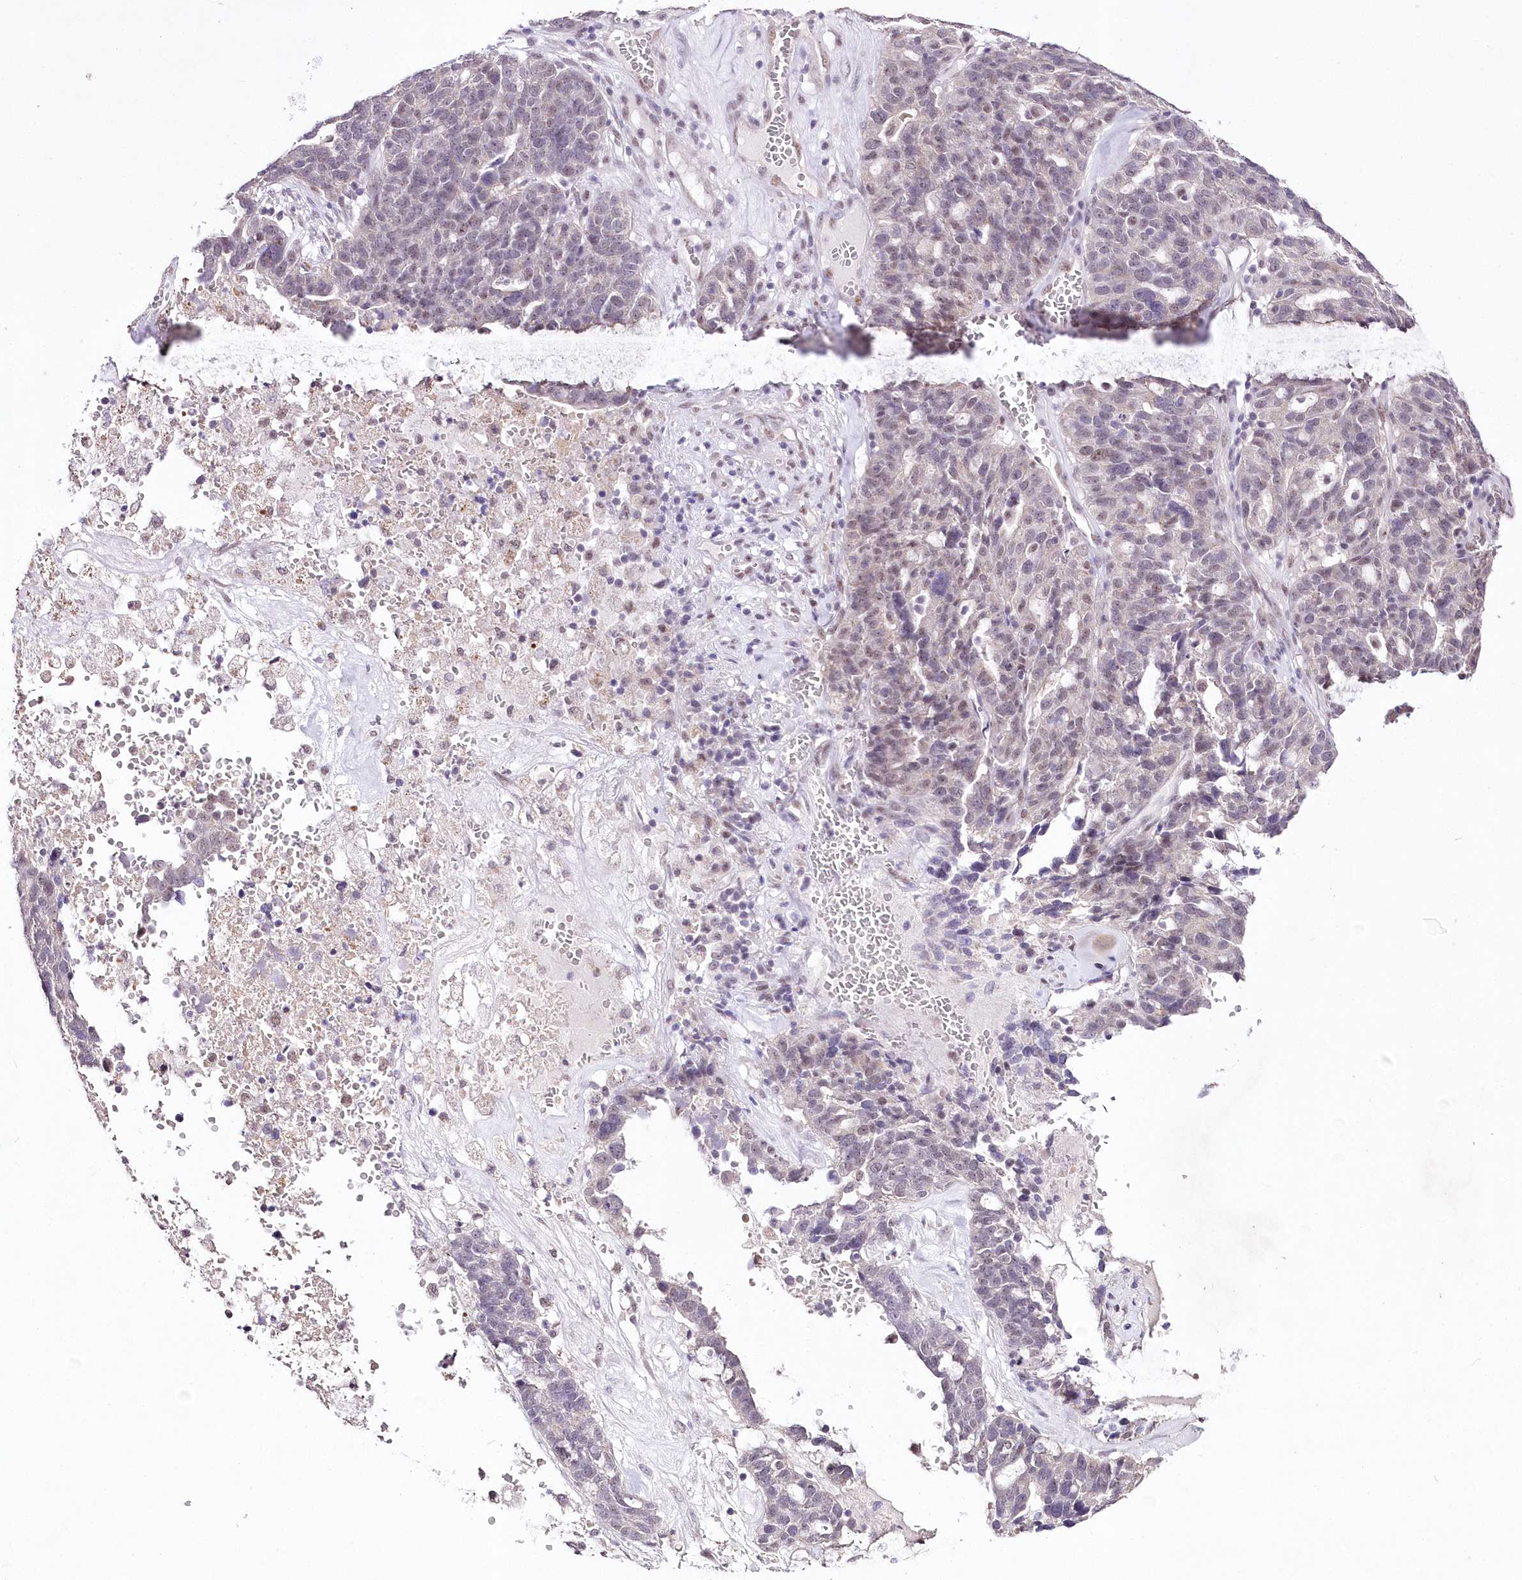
{"staining": {"intensity": "weak", "quantity": "<25%", "location": "nuclear"}, "tissue": "ovarian cancer", "cell_type": "Tumor cells", "image_type": "cancer", "snomed": [{"axis": "morphology", "description": "Cystadenocarcinoma, serous, NOS"}, {"axis": "topography", "description": "Ovary"}], "caption": "A histopathology image of ovarian cancer stained for a protein reveals no brown staining in tumor cells. The staining is performed using DAB brown chromogen with nuclei counter-stained in using hematoxylin.", "gene": "RBM27", "patient": {"sex": "female", "age": 59}}